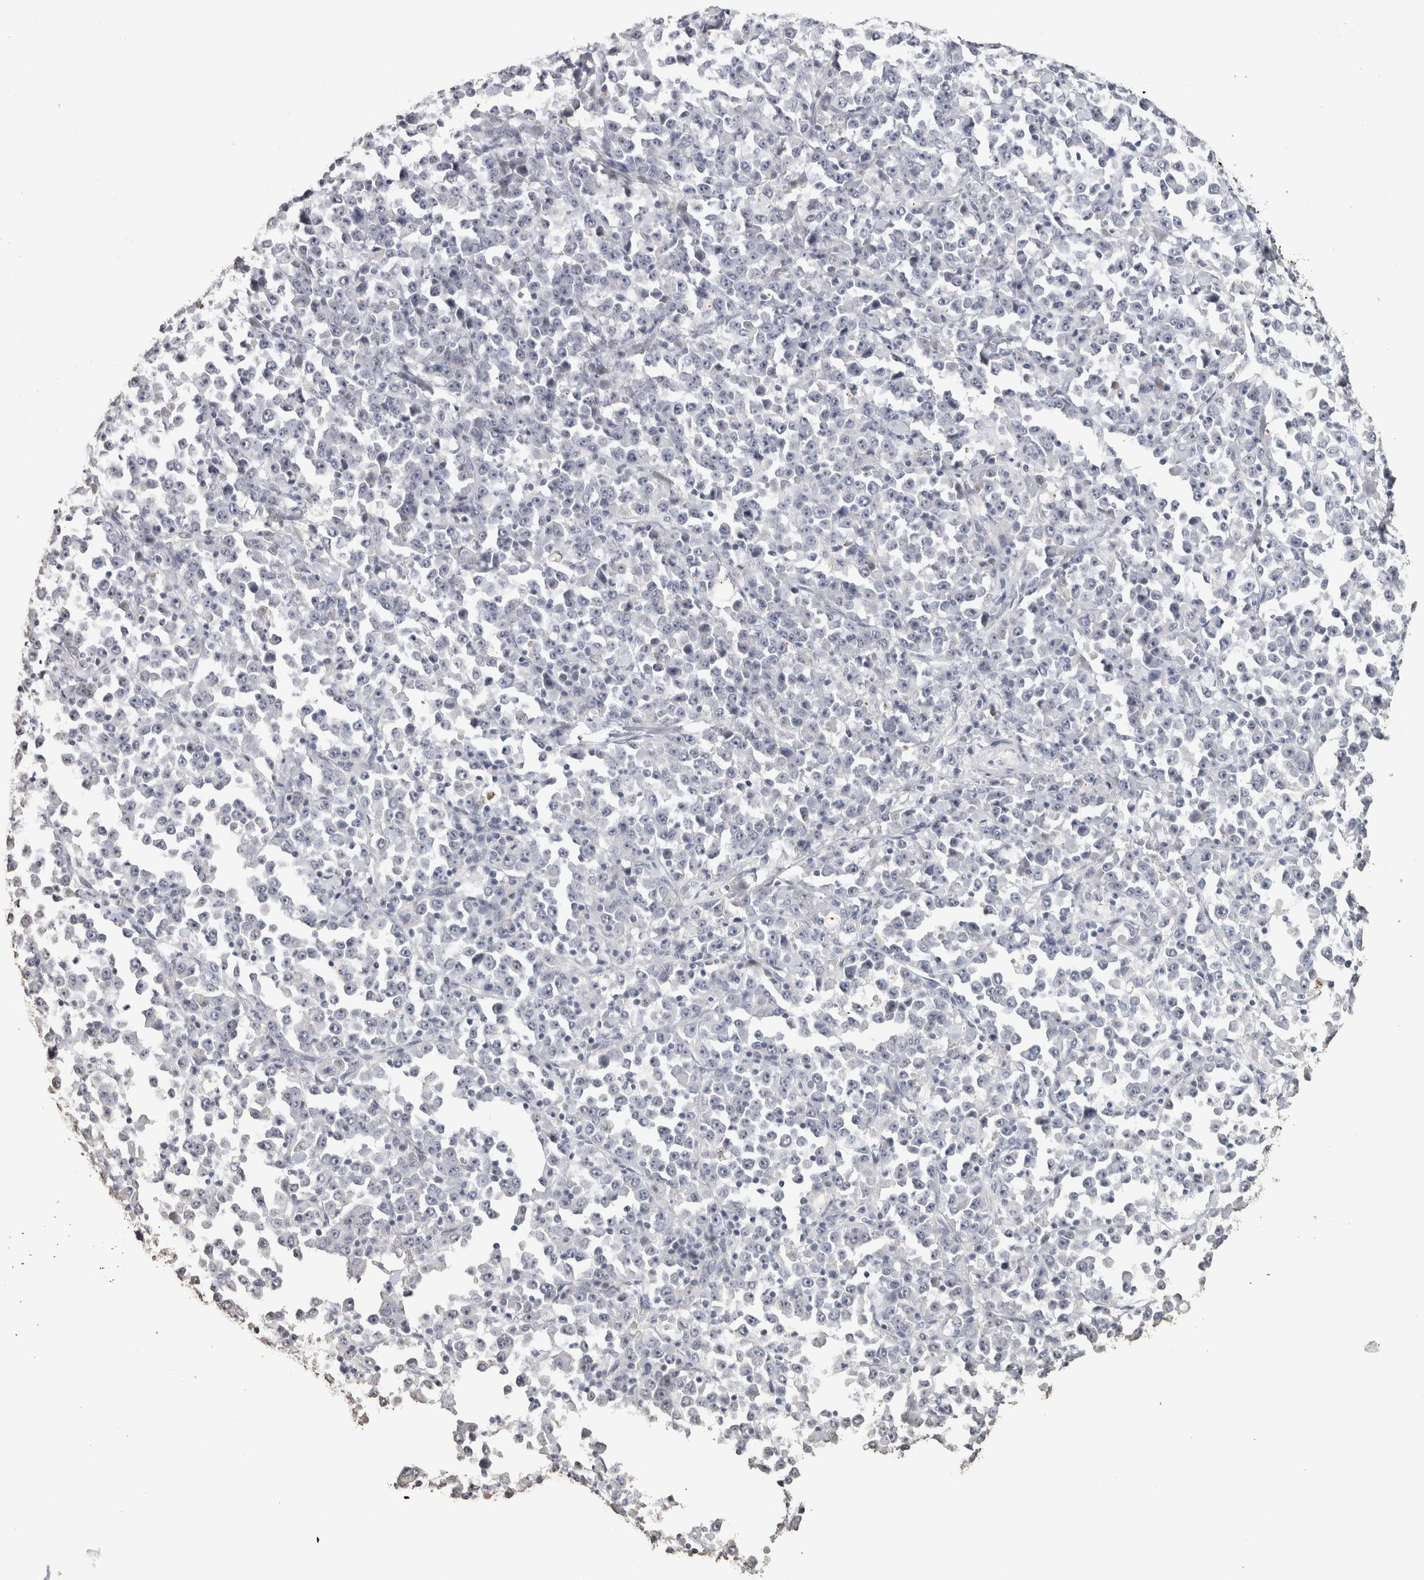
{"staining": {"intensity": "negative", "quantity": "none", "location": "none"}, "tissue": "stomach cancer", "cell_type": "Tumor cells", "image_type": "cancer", "snomed": [{"axis": "morphology", "description": "Normal tissue, NOS"}, {"axis": "morphology", "description": "Adenocarcinoma, NOS"}, {"axis": "topography", "description": "Stomach, upper"}, {"axis": "topography", "description": "Stomach"}], "caption": "Tumor cells show no significant expression in stomach cancer (adenocarcinoma).", "gene": "NECAB1", "patient": {"sex": "male", "age": 59}}